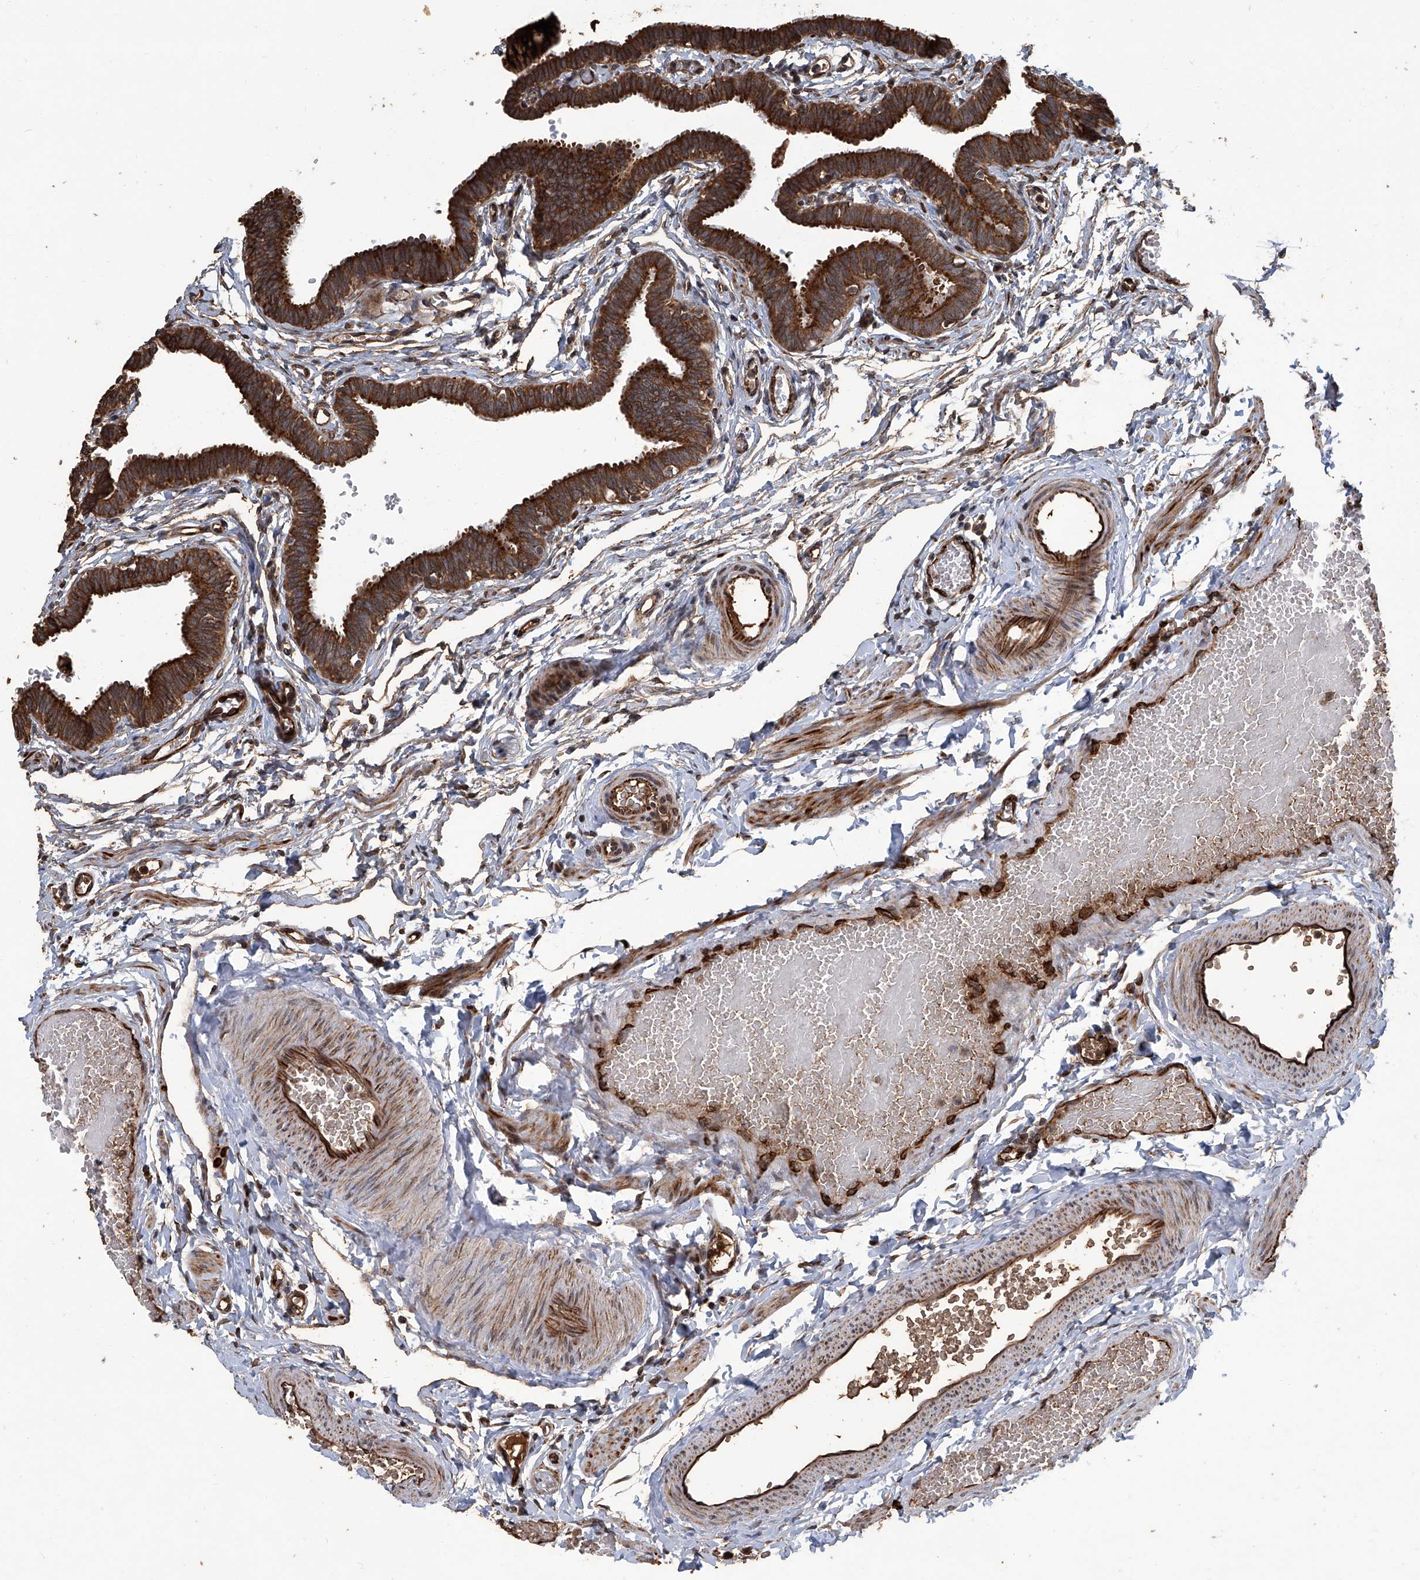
{"staining": {"intensity": "strong", "quantity": ">75%", "location": "cytoplasmic/membranous"}, "tissue": "fallopian tube", "cell_type": "Glandular cells", "image_type": "normal", "snomed": [{"axis": "morphology", "description": "Normal tissue, NOS"}, {"axis": "topography", "description": "Fallopian tube"}, {"axis": "topography", "description": "Ovary"}], "caption": "A histopathology image of human fallopian tube stained for a protein demonstrates strong cytoplasmic/membranous brown staining in glandular cells.", "gene": "GPR132", "patient": {"sex": "female", "age": 23}}